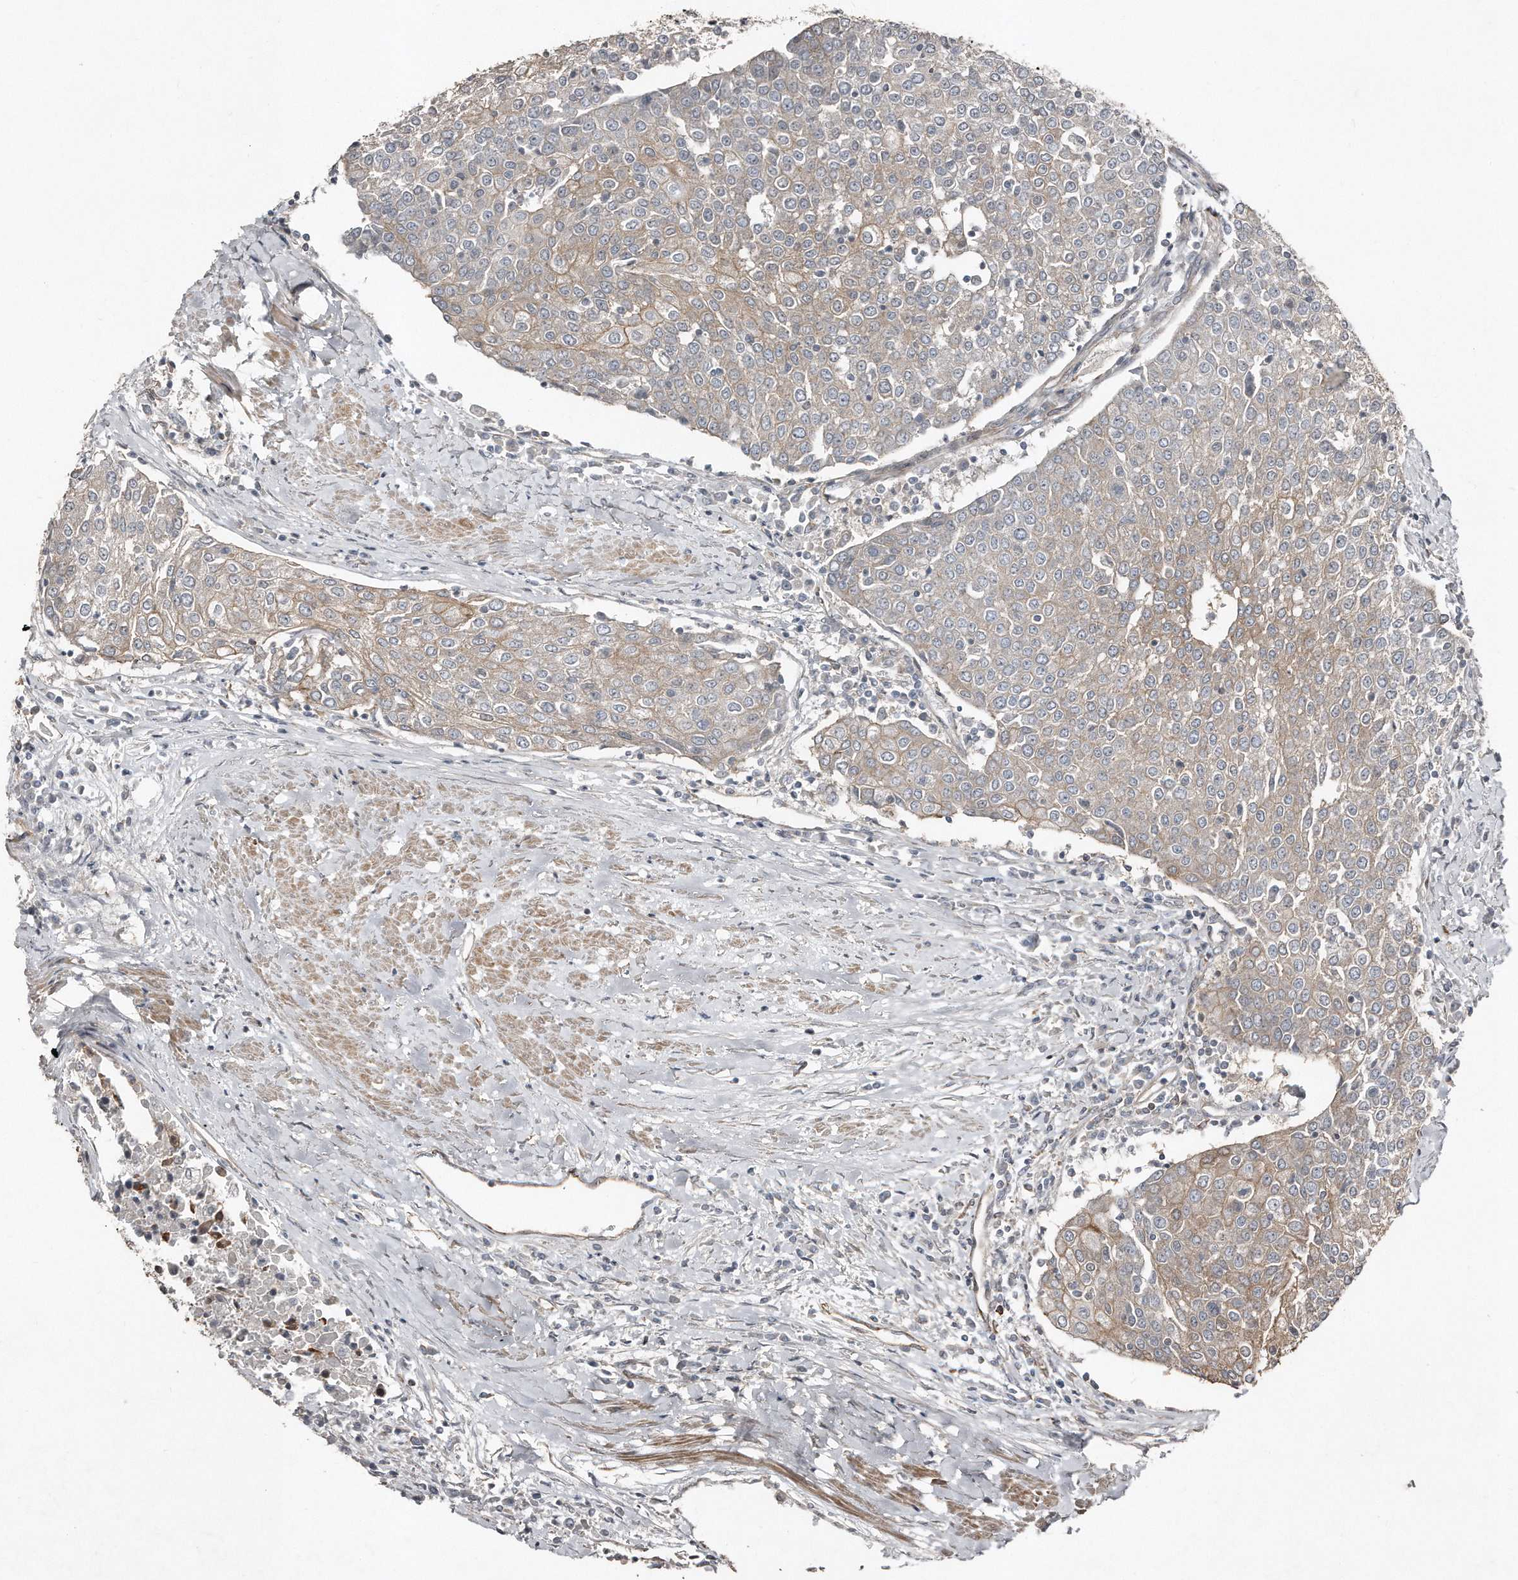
{"staining": {"intensity": "weak", "quantity": "25%-75%", "location": "cytoplasmic/membranous"}, "tissue": "urothelial cancer", "cell_type": "Tumor cells", "image_type": "cancer", "snomed": [{"axis": "morphology", "description": "Urothelial carcinoma, High grade"}, {"axis": "topography", "description": "Urinary bladder"}], "caption": "Immunohistochemical staining of urothelial cancer shows low levels of weak cytoplasmic/membranous positivity in approximately 25%-75% of tumor cells.", "gene": "SNAP47", "patient": {"sex": "female", "age": 85}}